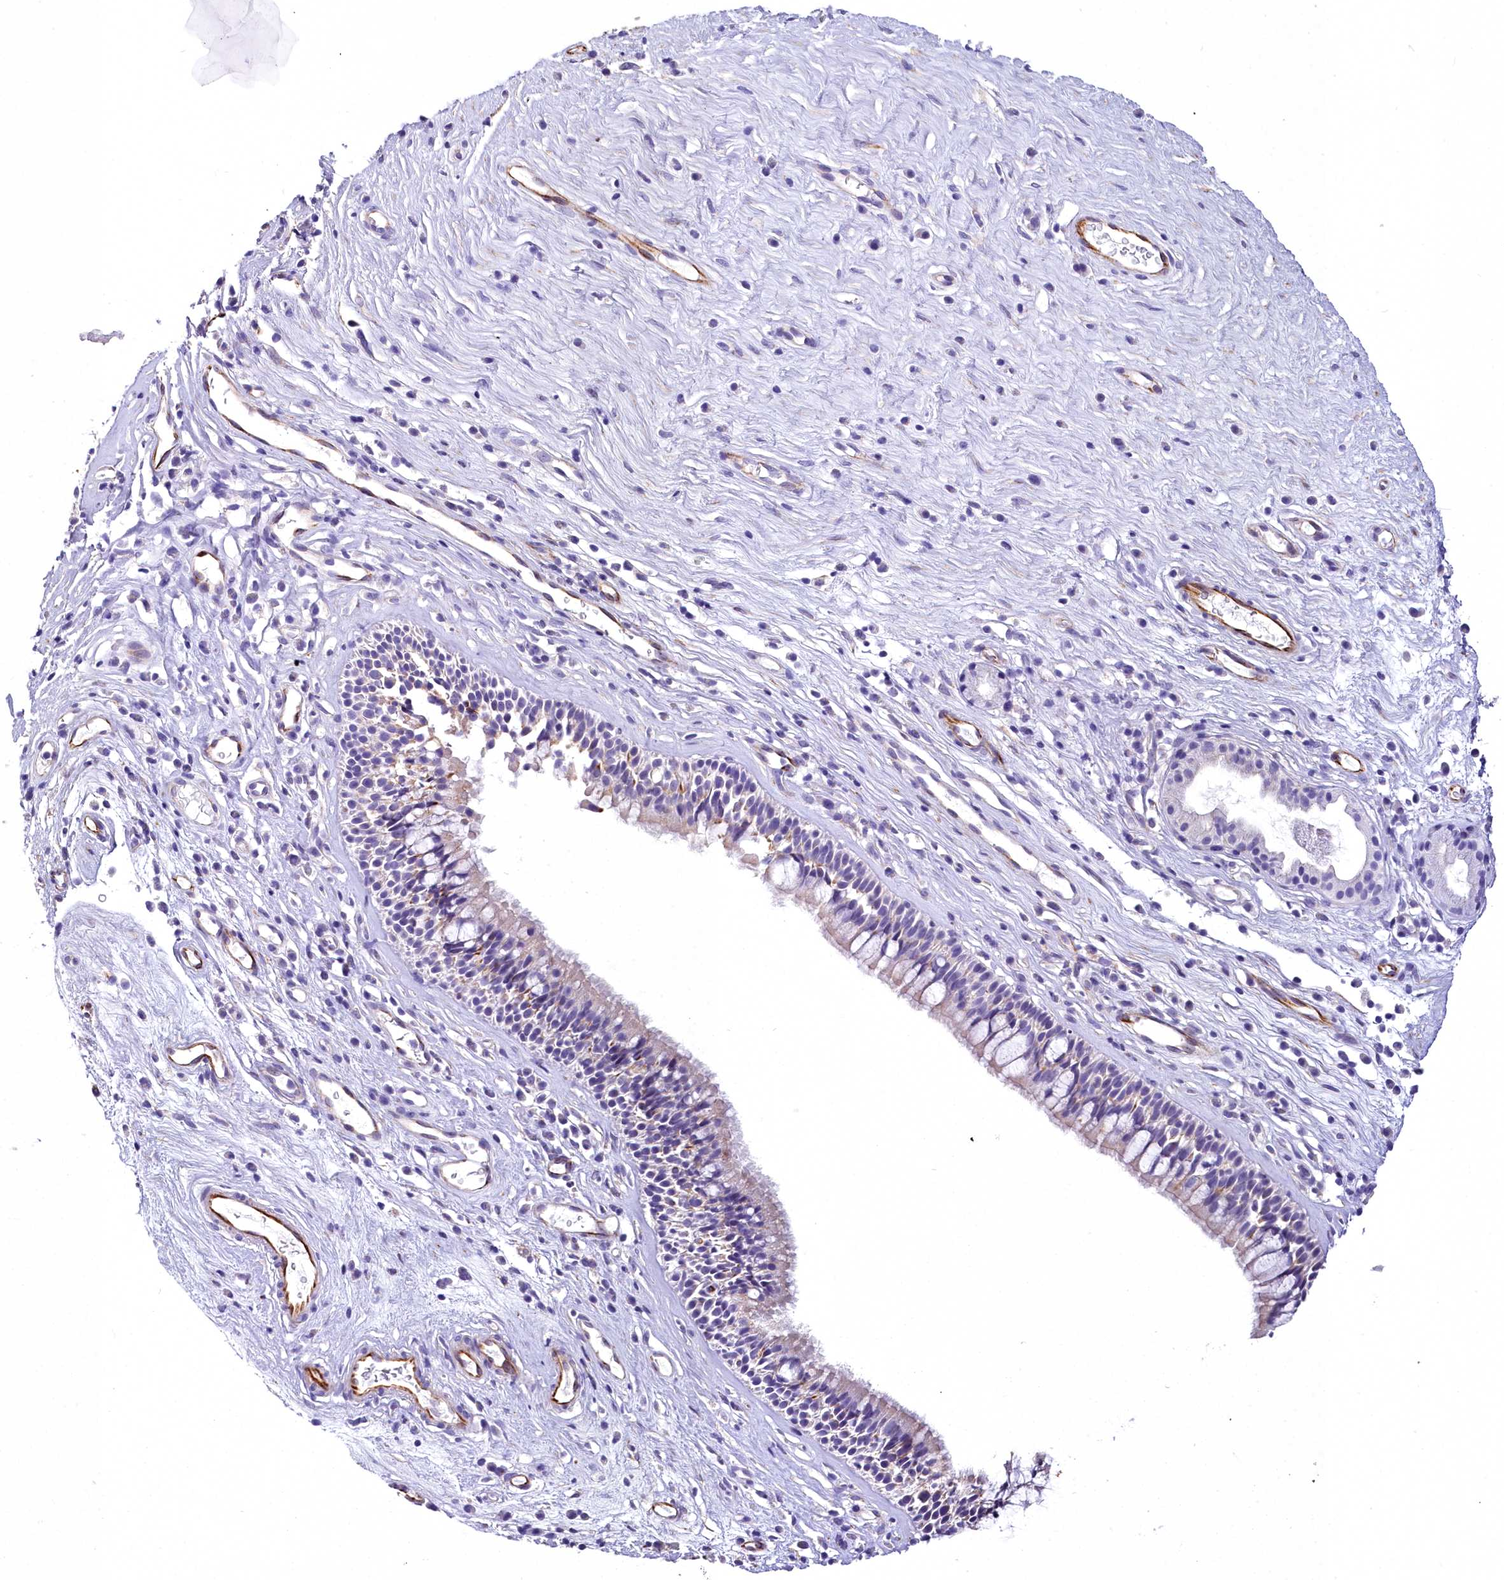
{"staining": {"intensity": "negative", "quantity": "none", "location": "none"}, "tissue": "nasopharynx", "cell_type": "Respiratory epithelial cells", "image_type": "normal", "snomed": [{"axis": "morphology", "description": "Normal tissue, NOS"}, {"axis": "morphology", "description": "Inflammation, NOS"}, {"axis": "morphology", "description": "Malignant melanoma, Metastatic site"}, {"axis": "topography", "description": "Nasopharynx"}], "caption": "Respiratory epithelial cells are negative for brown protein staining in normal nasopharynx. (DAB IHC, high magnification).", "gene": "TIMM22", "patient": {"sex": "male", "age": 70}}